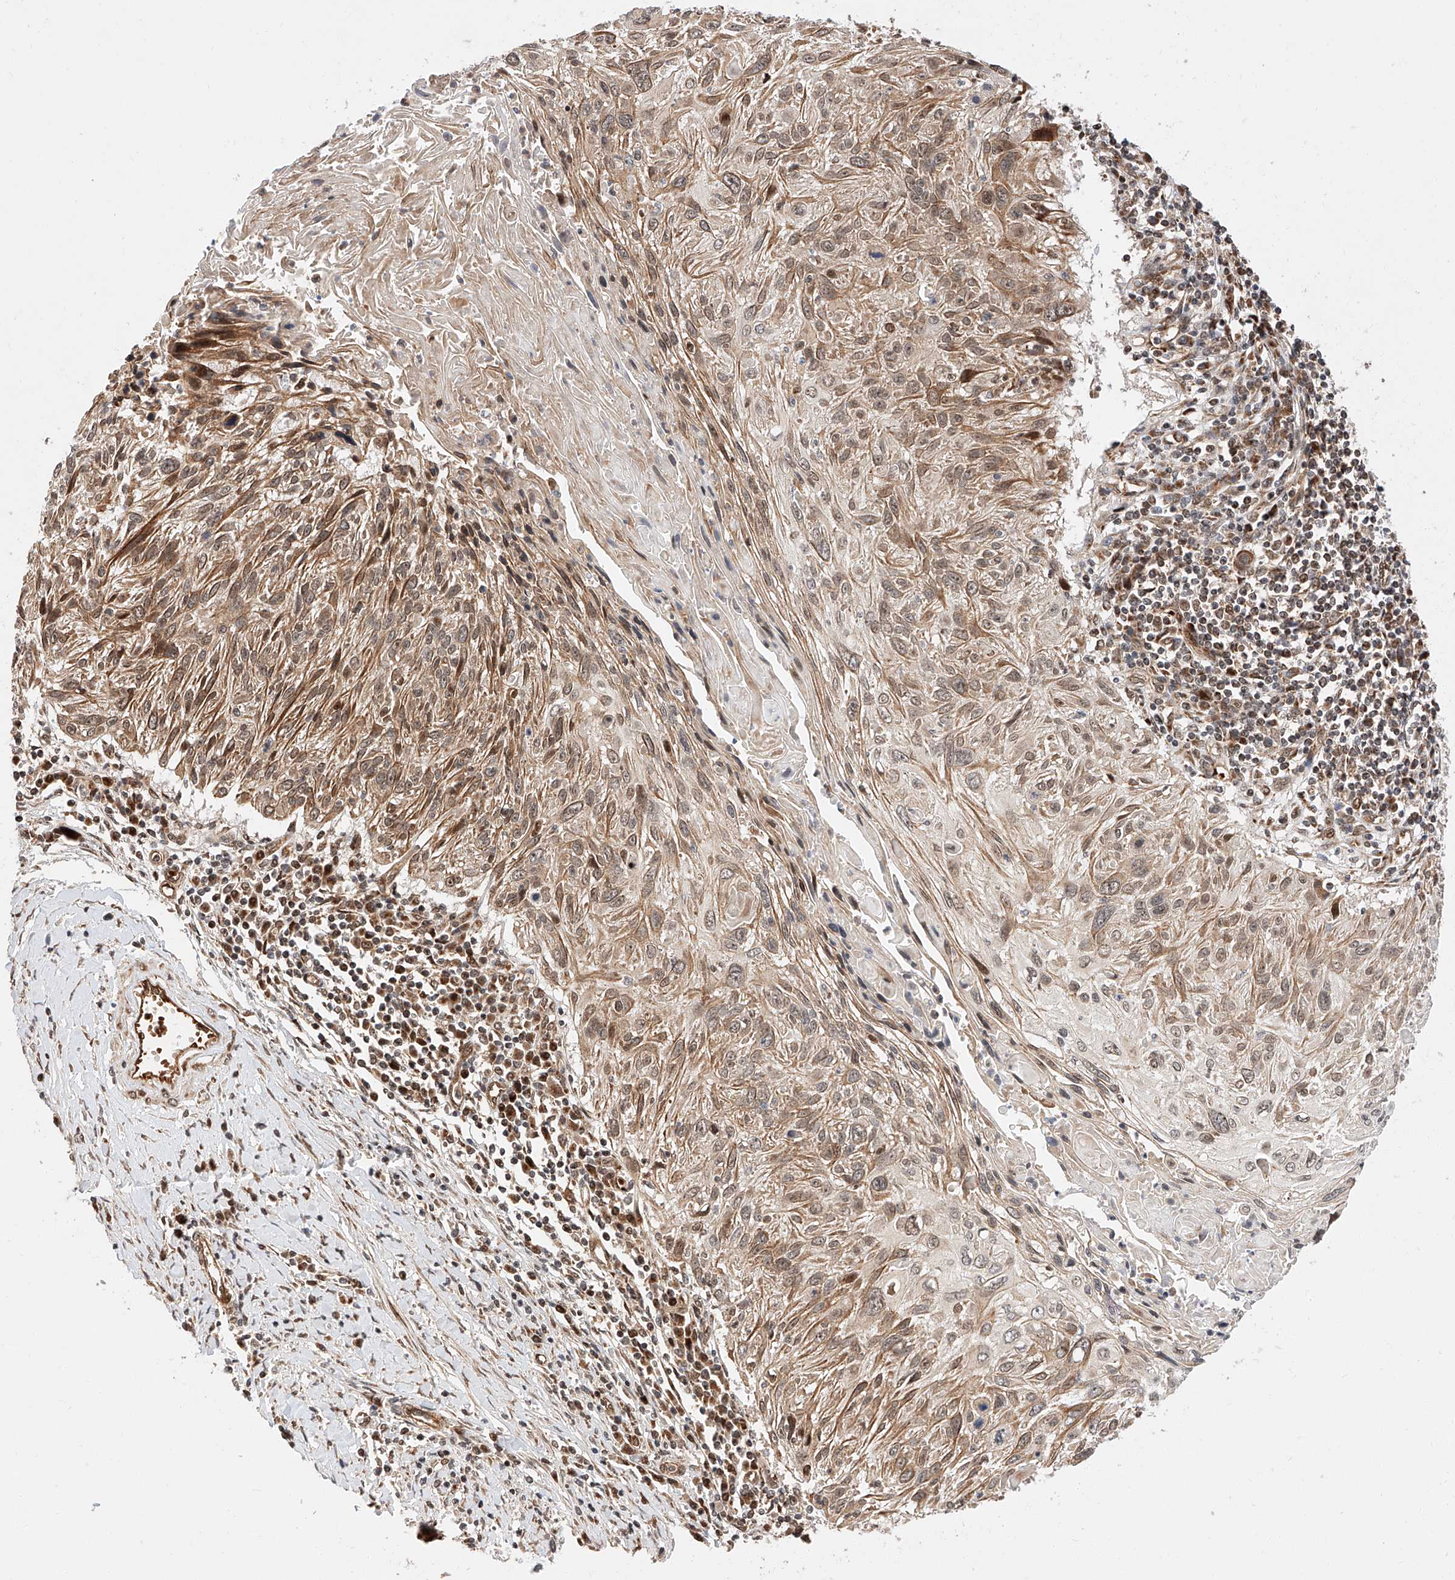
{"staining": {"intensity": "moderate", "quantity": ">75%", "location": "cytoplasmic/membranous"}, "tissue": "cervical cancer", "cell_type": "Tumor cells", "image_type": "cancer", "snomed": [{"axis": "morphology", "description": "Squamous cell carcinoma, NOS"}, {"axis": "topography", "description": "Cervix"}], "caption": "This is an image of immunohistochemistry staining of cervical squamous cell carcinoma, which shows moderate expression in the cytoplasmic/membranous of tumor cells.", "gene": "THTPA", "patient": {"sex": "female", "age": 51}}